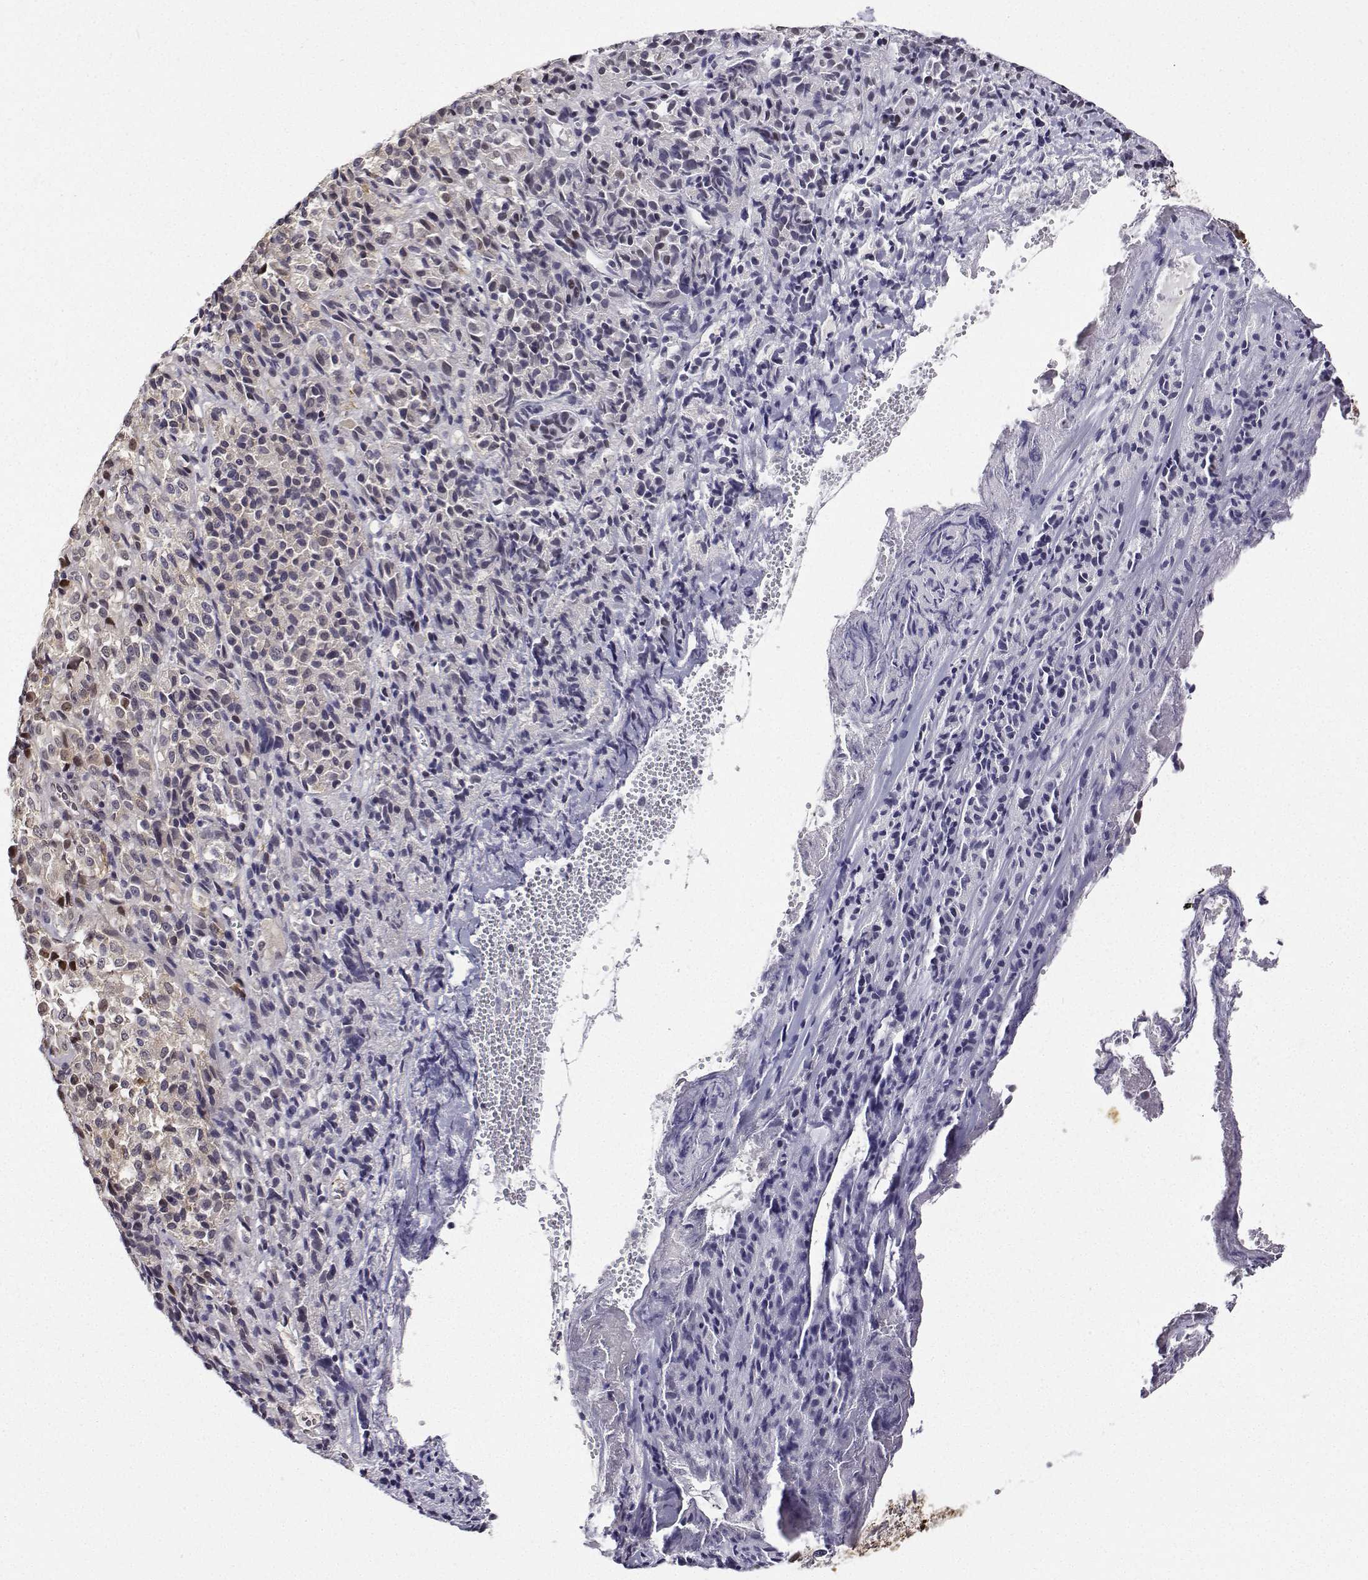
{"staining": {"intensity": "weak", "quantity": "<25%", "location": "cytoplasmic/membranous,nuclear"}, "tissue": "melanoma", "cell_type": "Tumor cells", "image_type": "cancer", "snomed": [{"axis": "morphology", "description": "Malignant melanoma, Metastatic site"}, {"axis": "topography", "description": "Brain"}], "caption": "Immunohistochemical staining of human malignant melanoma (metastatic site) shows no significant expression in tumor cells. The staining was performed using DAB to visualize the protein expression in brown, while the nuclei were stained in blue with hematoxylin (Magnification: 20x).", "gene": "PHGDH", "patient": {"sex": "female", "age": 56}}